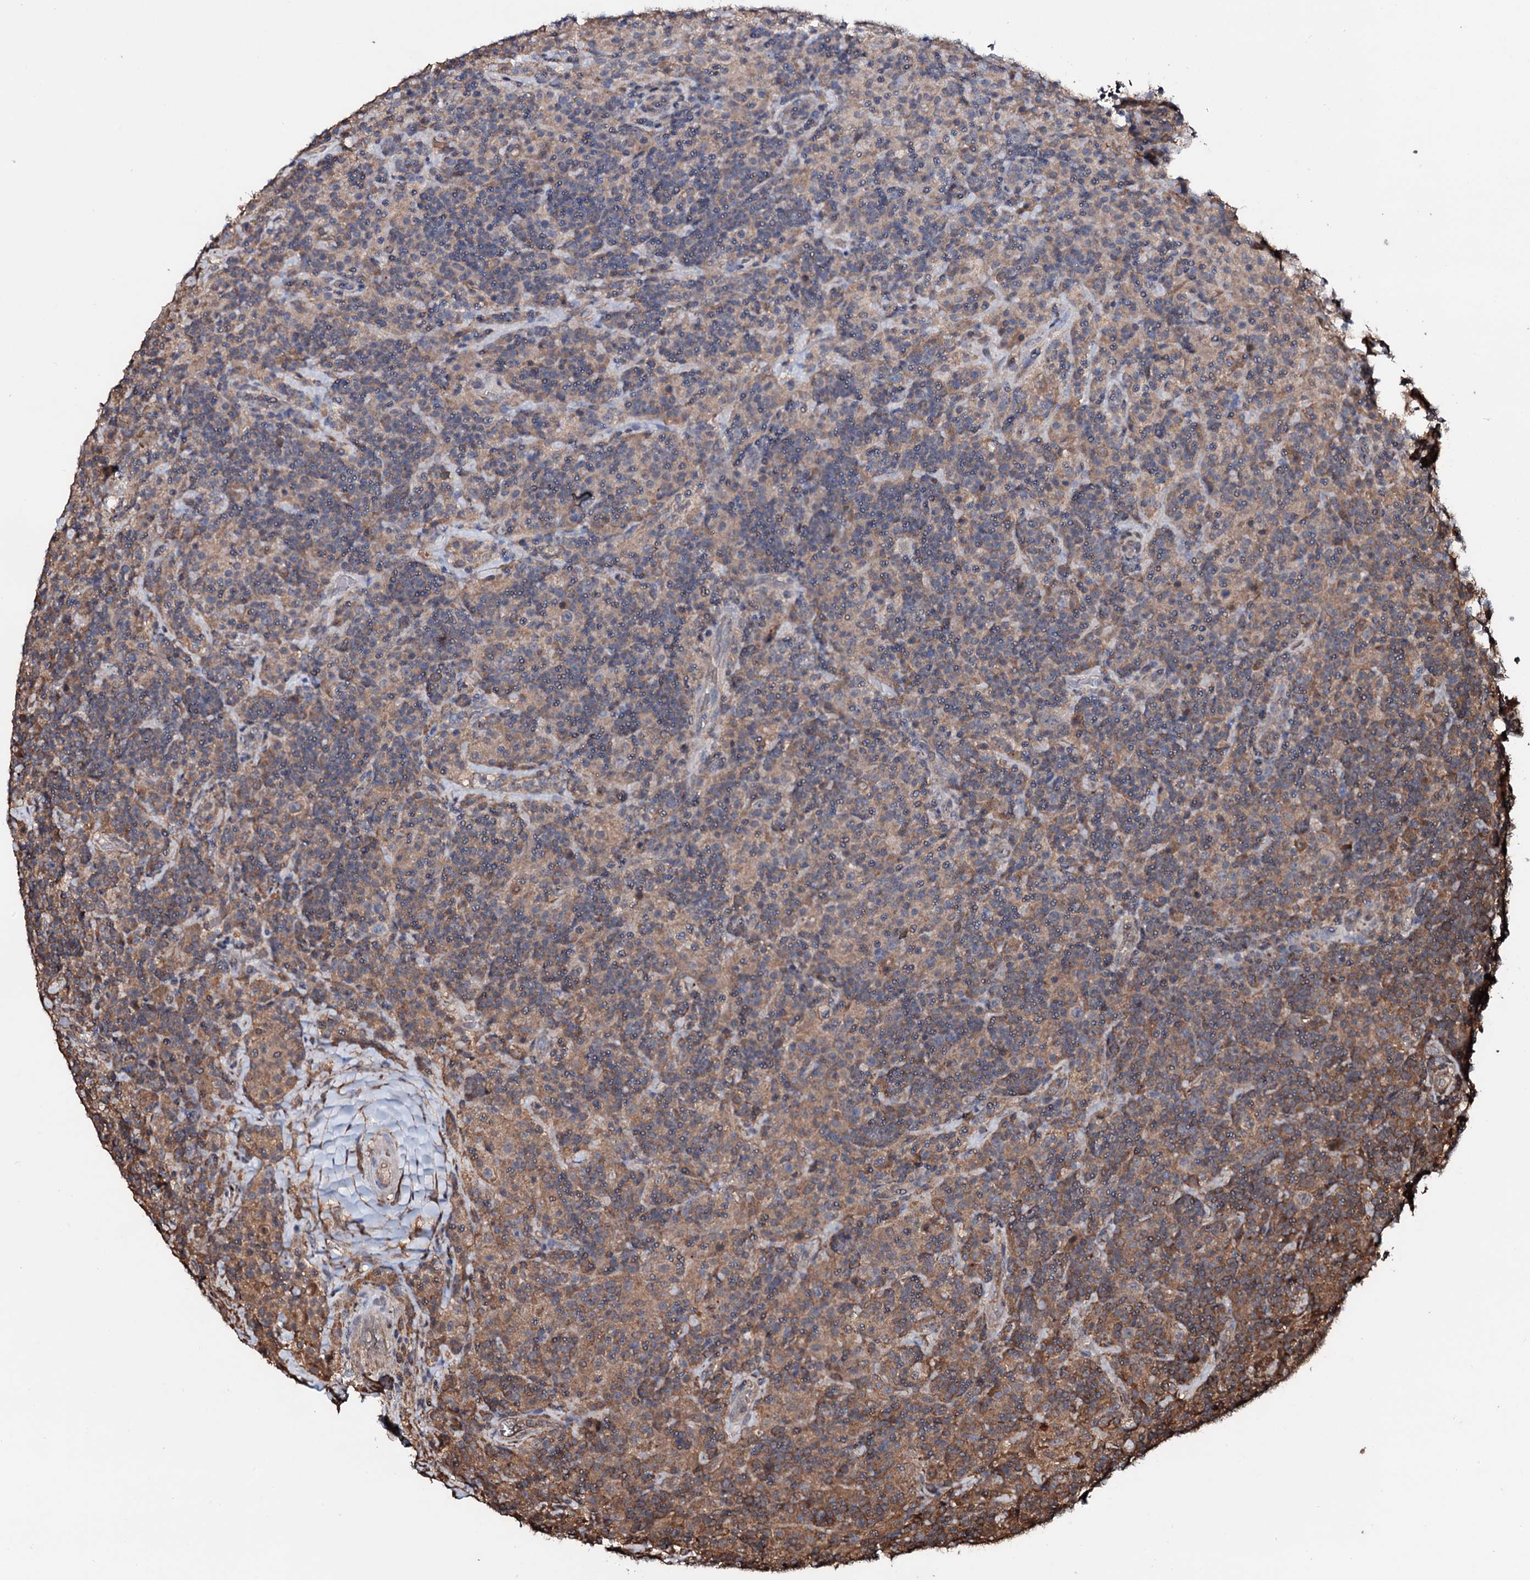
{"staining": {"intensity": "negative", "quantity": "none", "location": "none"}, "tissue": "lymphoma", "cell_type": "Tumor cells", "image_type": "cancer", "snomed": [{"axis": "morphology", "description": "Hodgkin's disease, NOS"}, {"axis": "topography", "description": "Lymph node"}], "caption": "Immunohistochemistry (IHC) micrograph of neoplastic tissue: human lymphoma stained with DAB (3,3'-diaminobenzidine) displays no significant protein expression in tumor cells.", "gene": "COG6", "patient": {"sex": "male", "age": 70}}